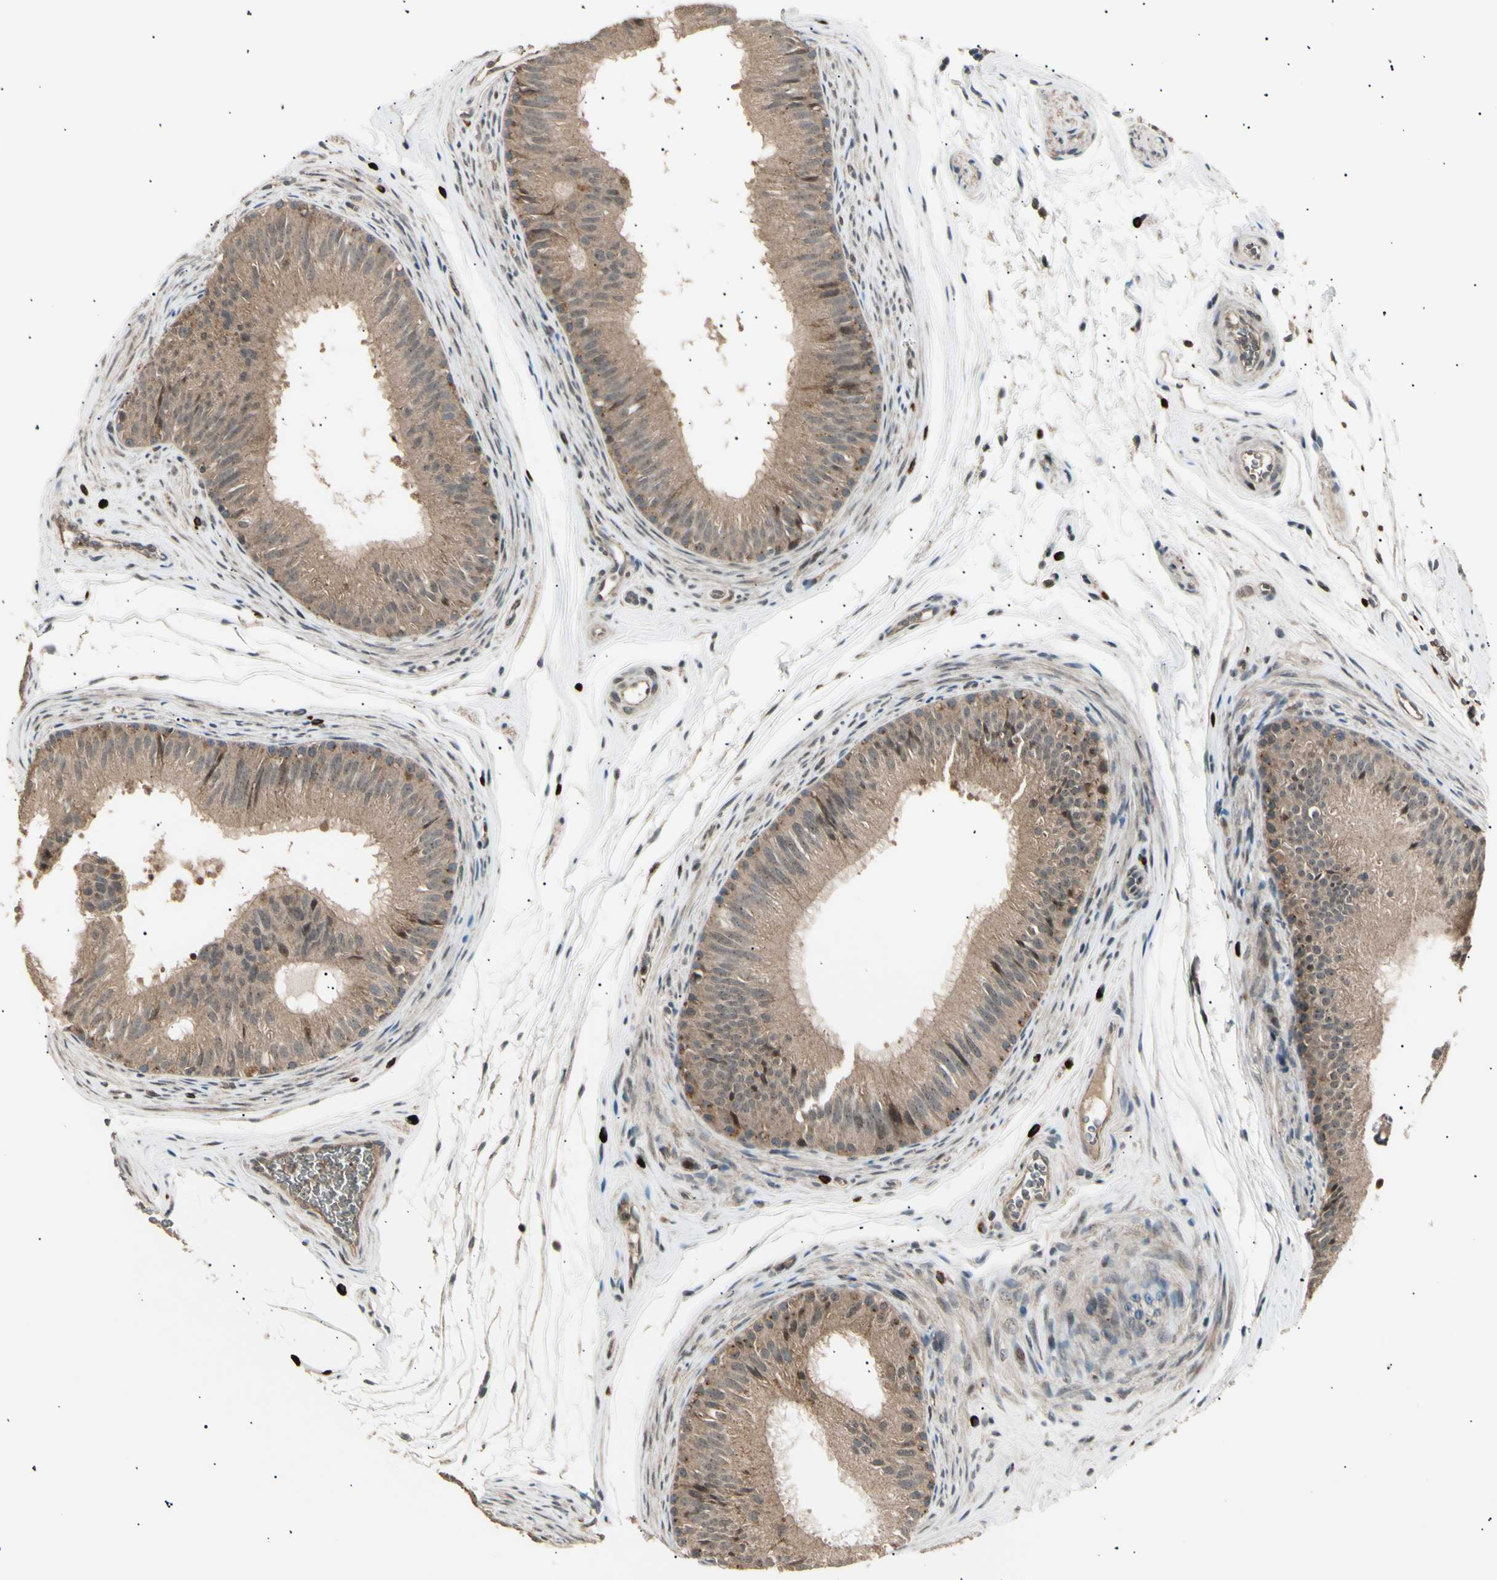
{"staining": {"intensity": "moderate", "quantity": ">75%", "location": "cytoplasmic/membranous"}, "tissue": "epididymis", "cell_type": "Glandular cells", "image_type": "normal", "snomed": [{"axis": "morphology", "description": "Normal tissue, NOS"}, {"axis": "topography", "description": "Epididymis"}], "caption": "The immunohistochemical stain shows moderate cytoplasmic/membranous expression in glandular cells of normal epididymis. (DAB (3,3'-diaminobenzidine) = brown stain, brightfield microscopy at high magnification).", "gene": "NUAK2", "patient": {"sex": "male", "age": 36}}